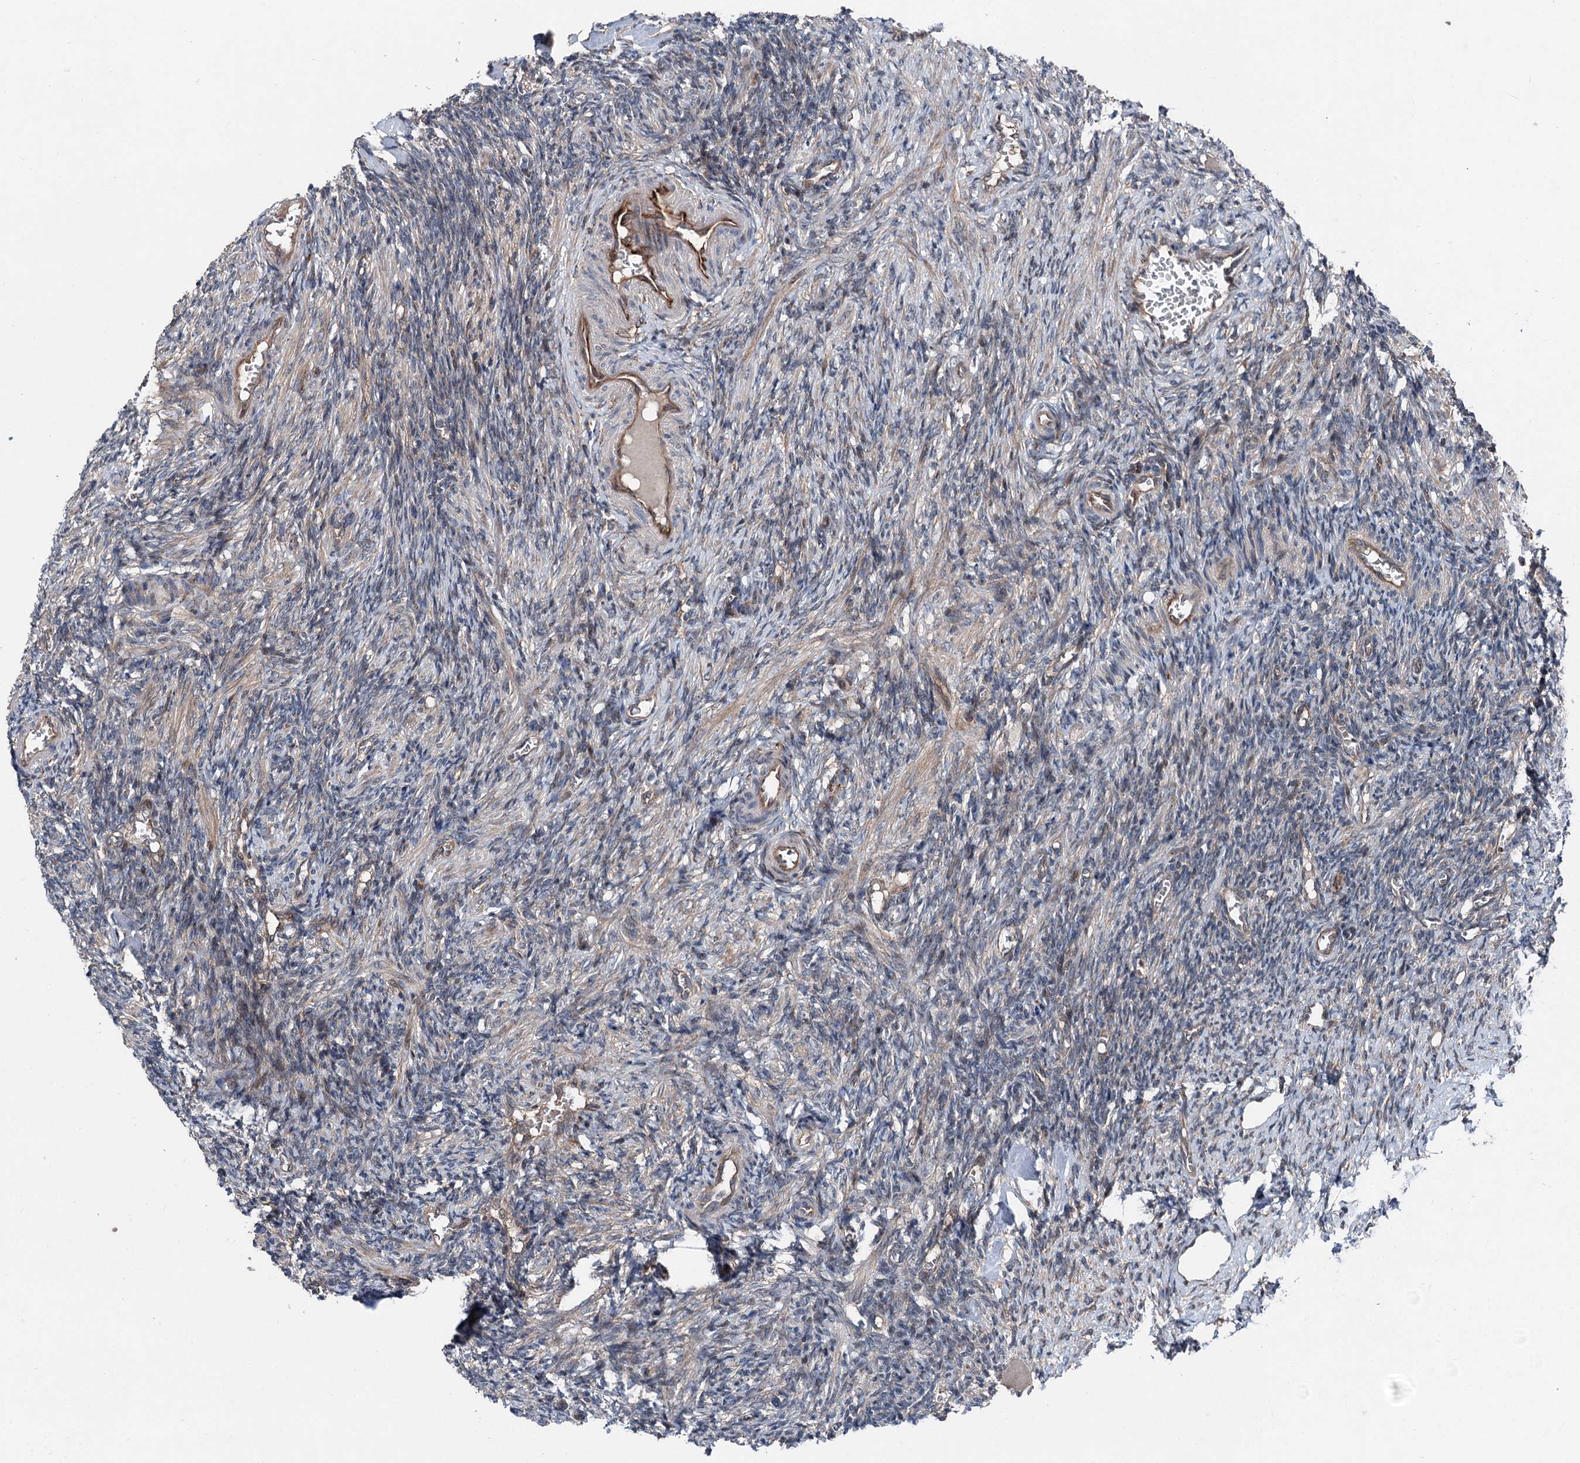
{"staining": {"intensity": "moderate", "quantity": "<25%", "location": "cytoplasmic/membranous"}, "tissue": "ovary", "cell_type": "Ovarian stroma cells", "image_type": "normal", "snomed": [{"axis": "morphology", "description": "Normal tissue, NOS"}, {"axis": "topography", "description": "Ovary"}], "caption": "Normal ovary was stained to show a protein in brown. There is low levels of moderate cytoplasmic/membranous staining in approximately <25% of ovarian stroma cells. The staining was performed using DAB (3,3'-diaminobenzidine), with brown indicating positive protein expression. Nuclei are stained blue with hematoxylin.", "gene": "DDIAS", "patient": {"sex": "female", "age": 27}}